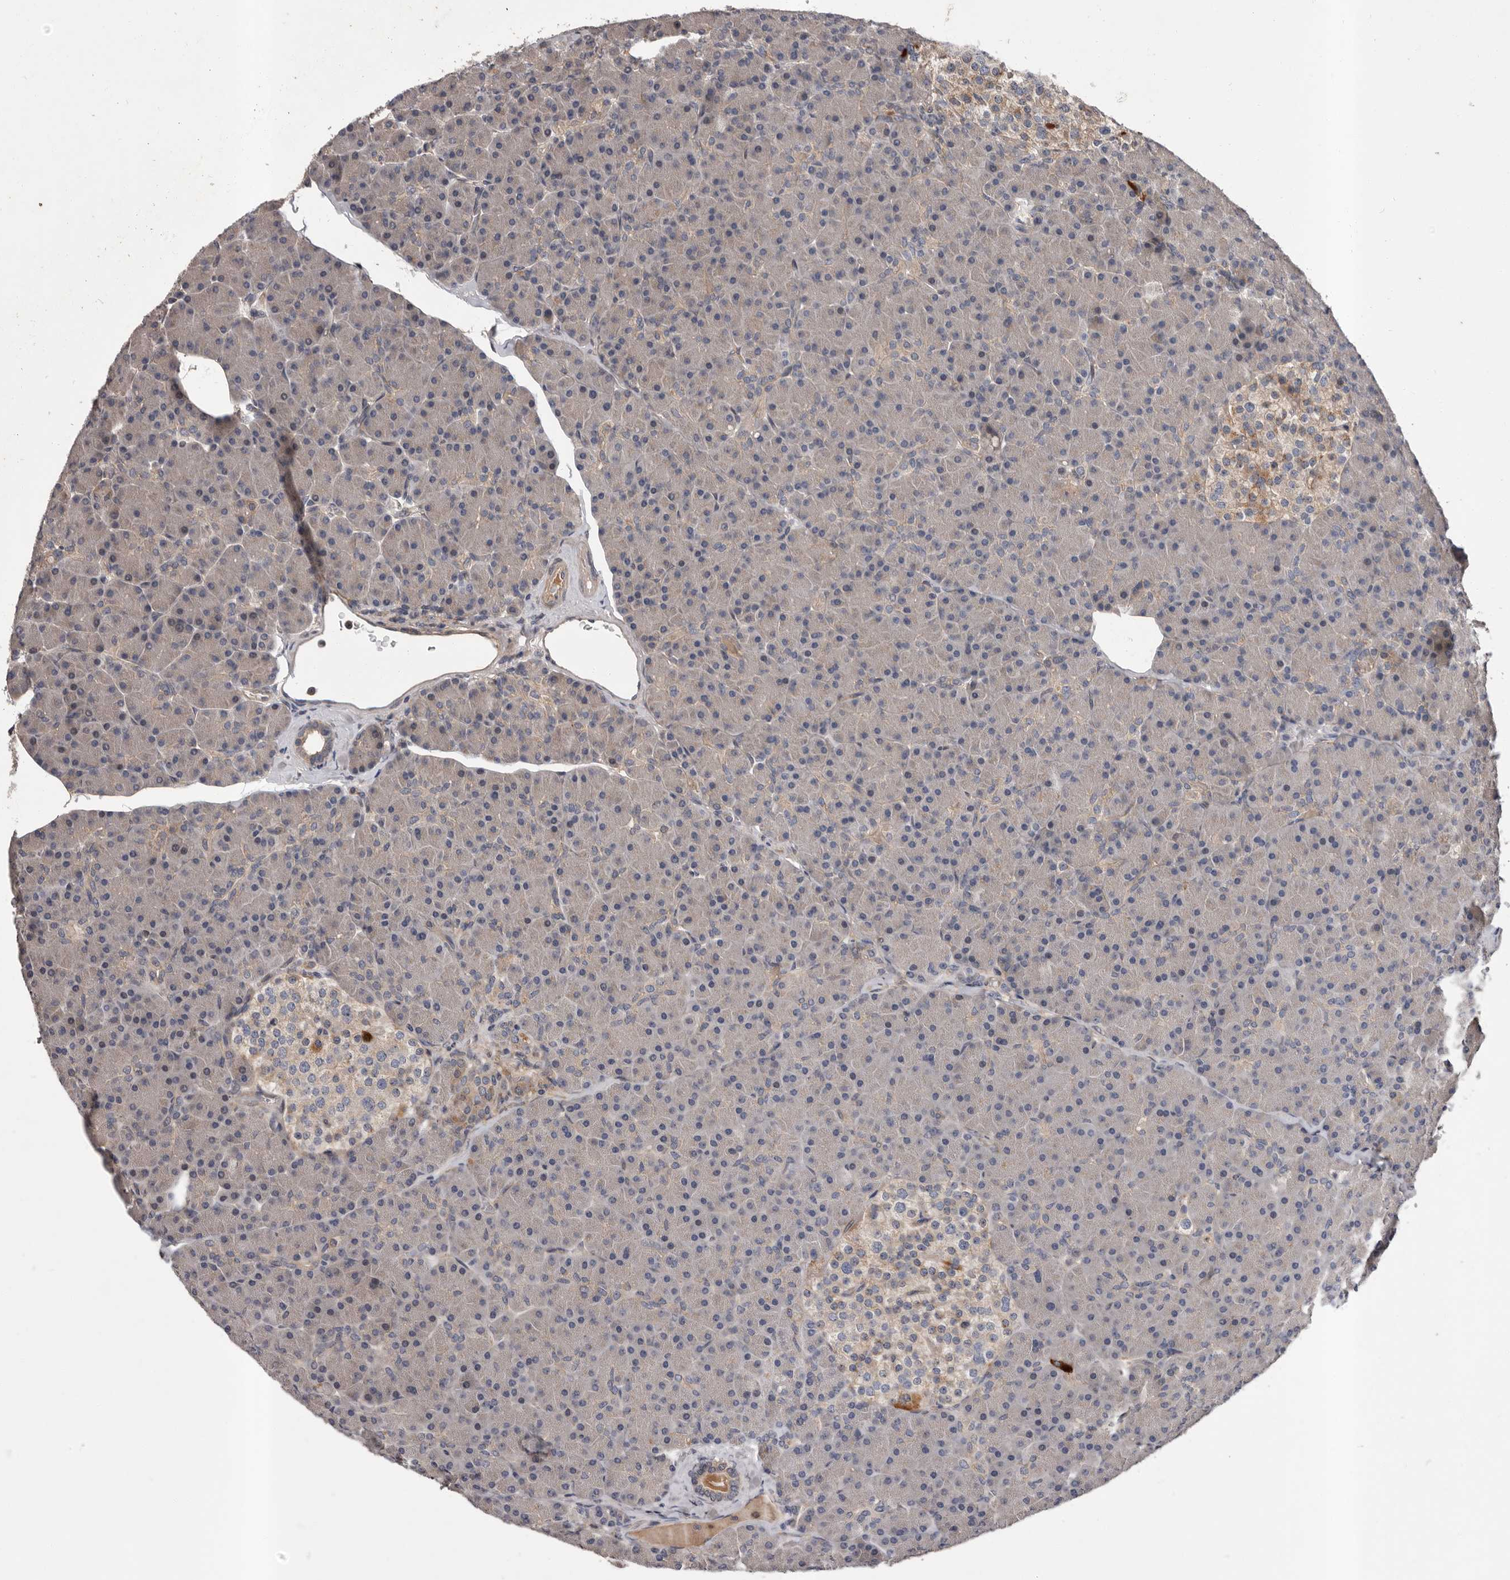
{"staining": {"intensity": "weak", "quantity": "25%-75%", "location": "cytoplasmic/membranous"}, "tissue": "pancreas", "cell_type": "Exocrine glandular cells", "image_type": "normal", "snomed": [{"axis": "morphology", "description": "Normal tissue, NOS"}, {"axis": "topography", "description": "Pancreas"}], "caption": "DAB immunohistochemical staining of unremarkable pancreas reveals weak cytoplasmic/membranous protein positivity in approximately 25%-75% of exocrine glandular cells.", "gene": "PRKD1", "patient": {"sex": "female", "age": 43}}